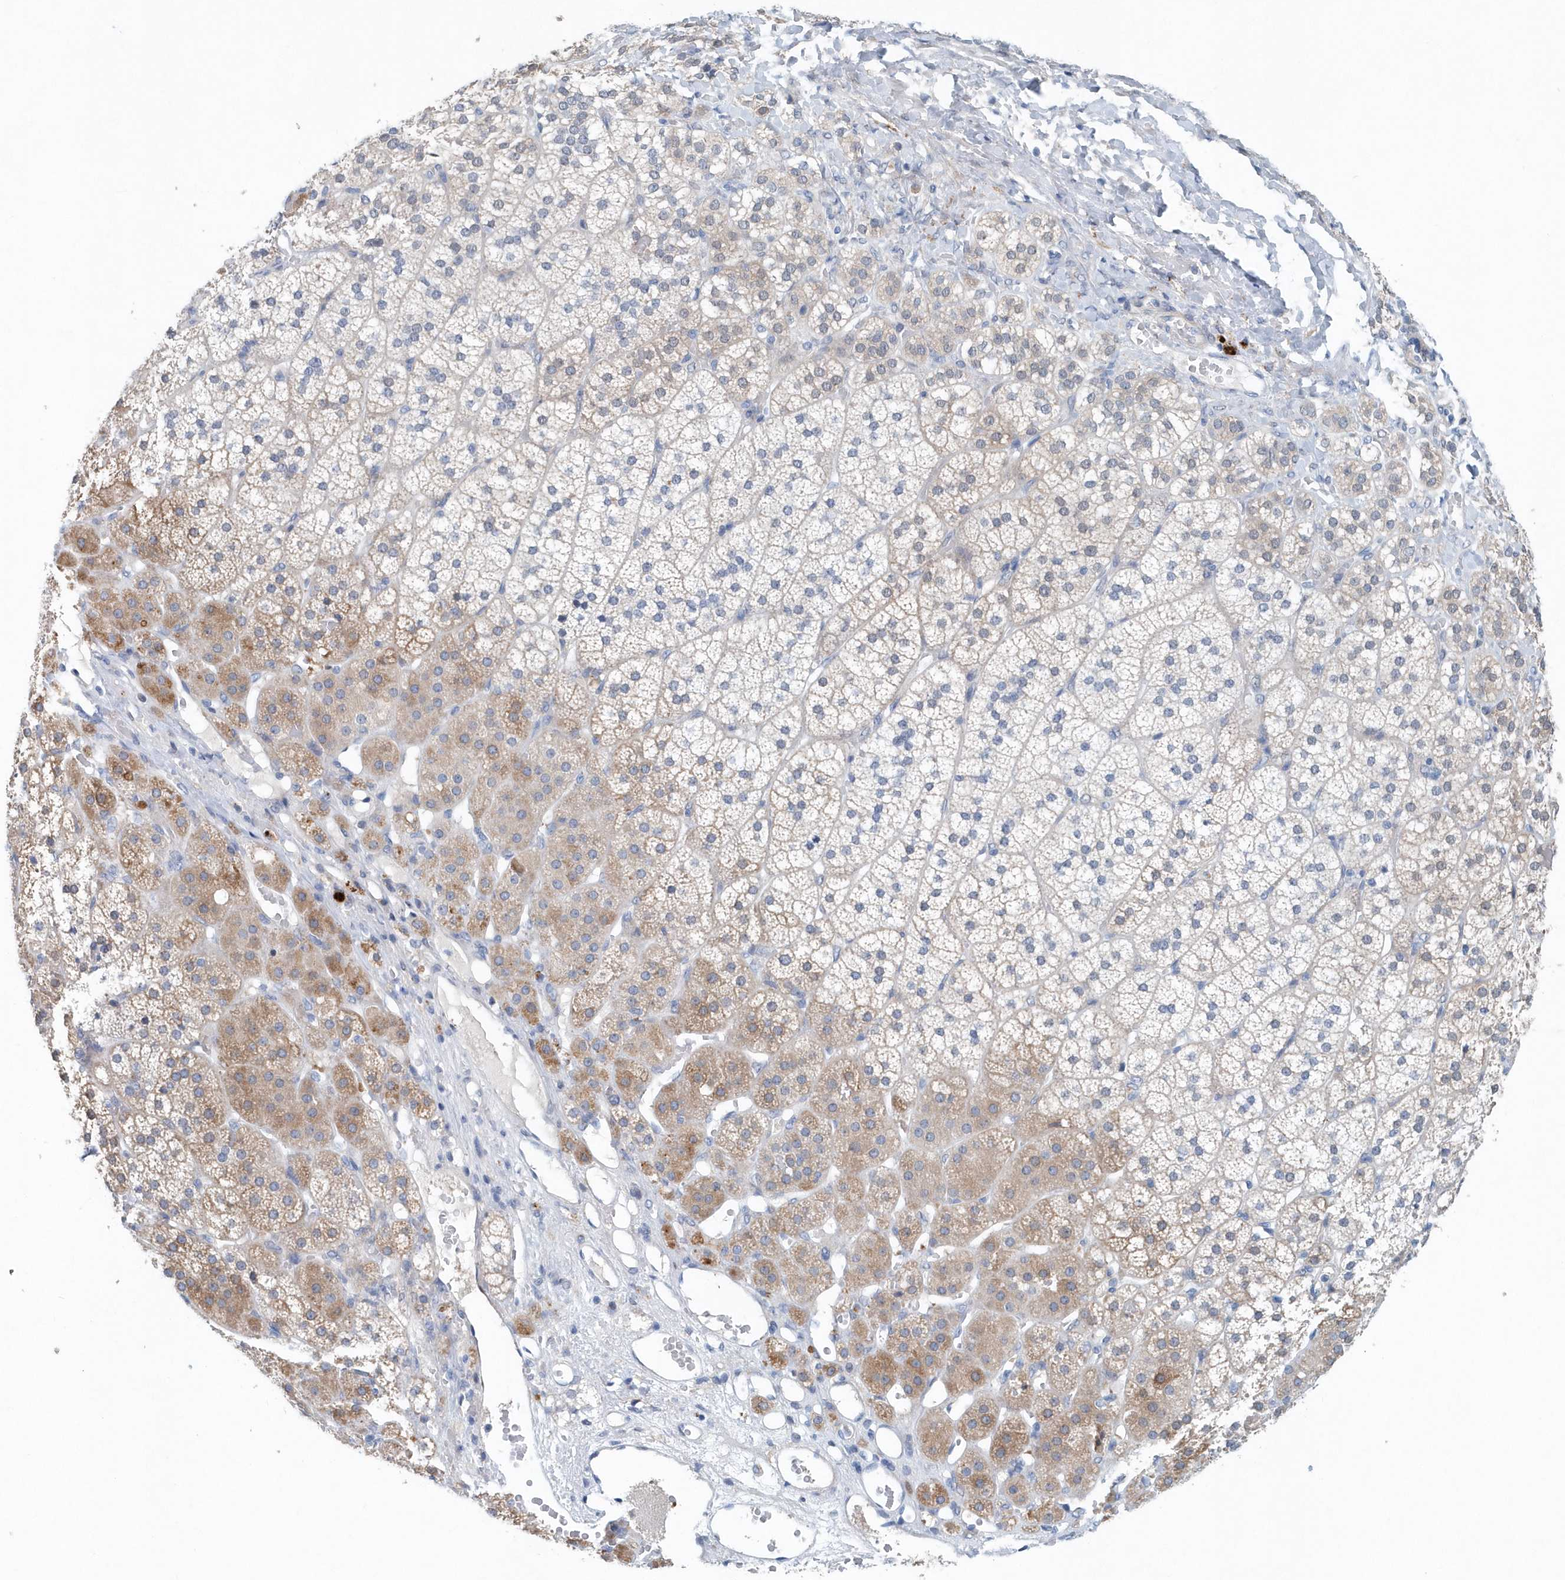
{"staining": {"intensity": "moderate", "quantity": "25%-75%", "location": "cytoplasmic/membranous"}, "tissue": "adrenal gland", "cell_type": "Glandular cells", "image_type": "normal", "snomed": [{"axis": "morphology", "description": "Normal tissue, NOS"}, {"axis": "topography", "description": "Adrenal gland"}], "caption": "DAB immunohistochemical staining of unremarkable human adrenal gland exhibits moderate cytoplasmic/membranous protein staining in approximately 25%-75% of glandular cells.", "gene": "PFN2", "patient": {"sex": "female", "age": 44}}